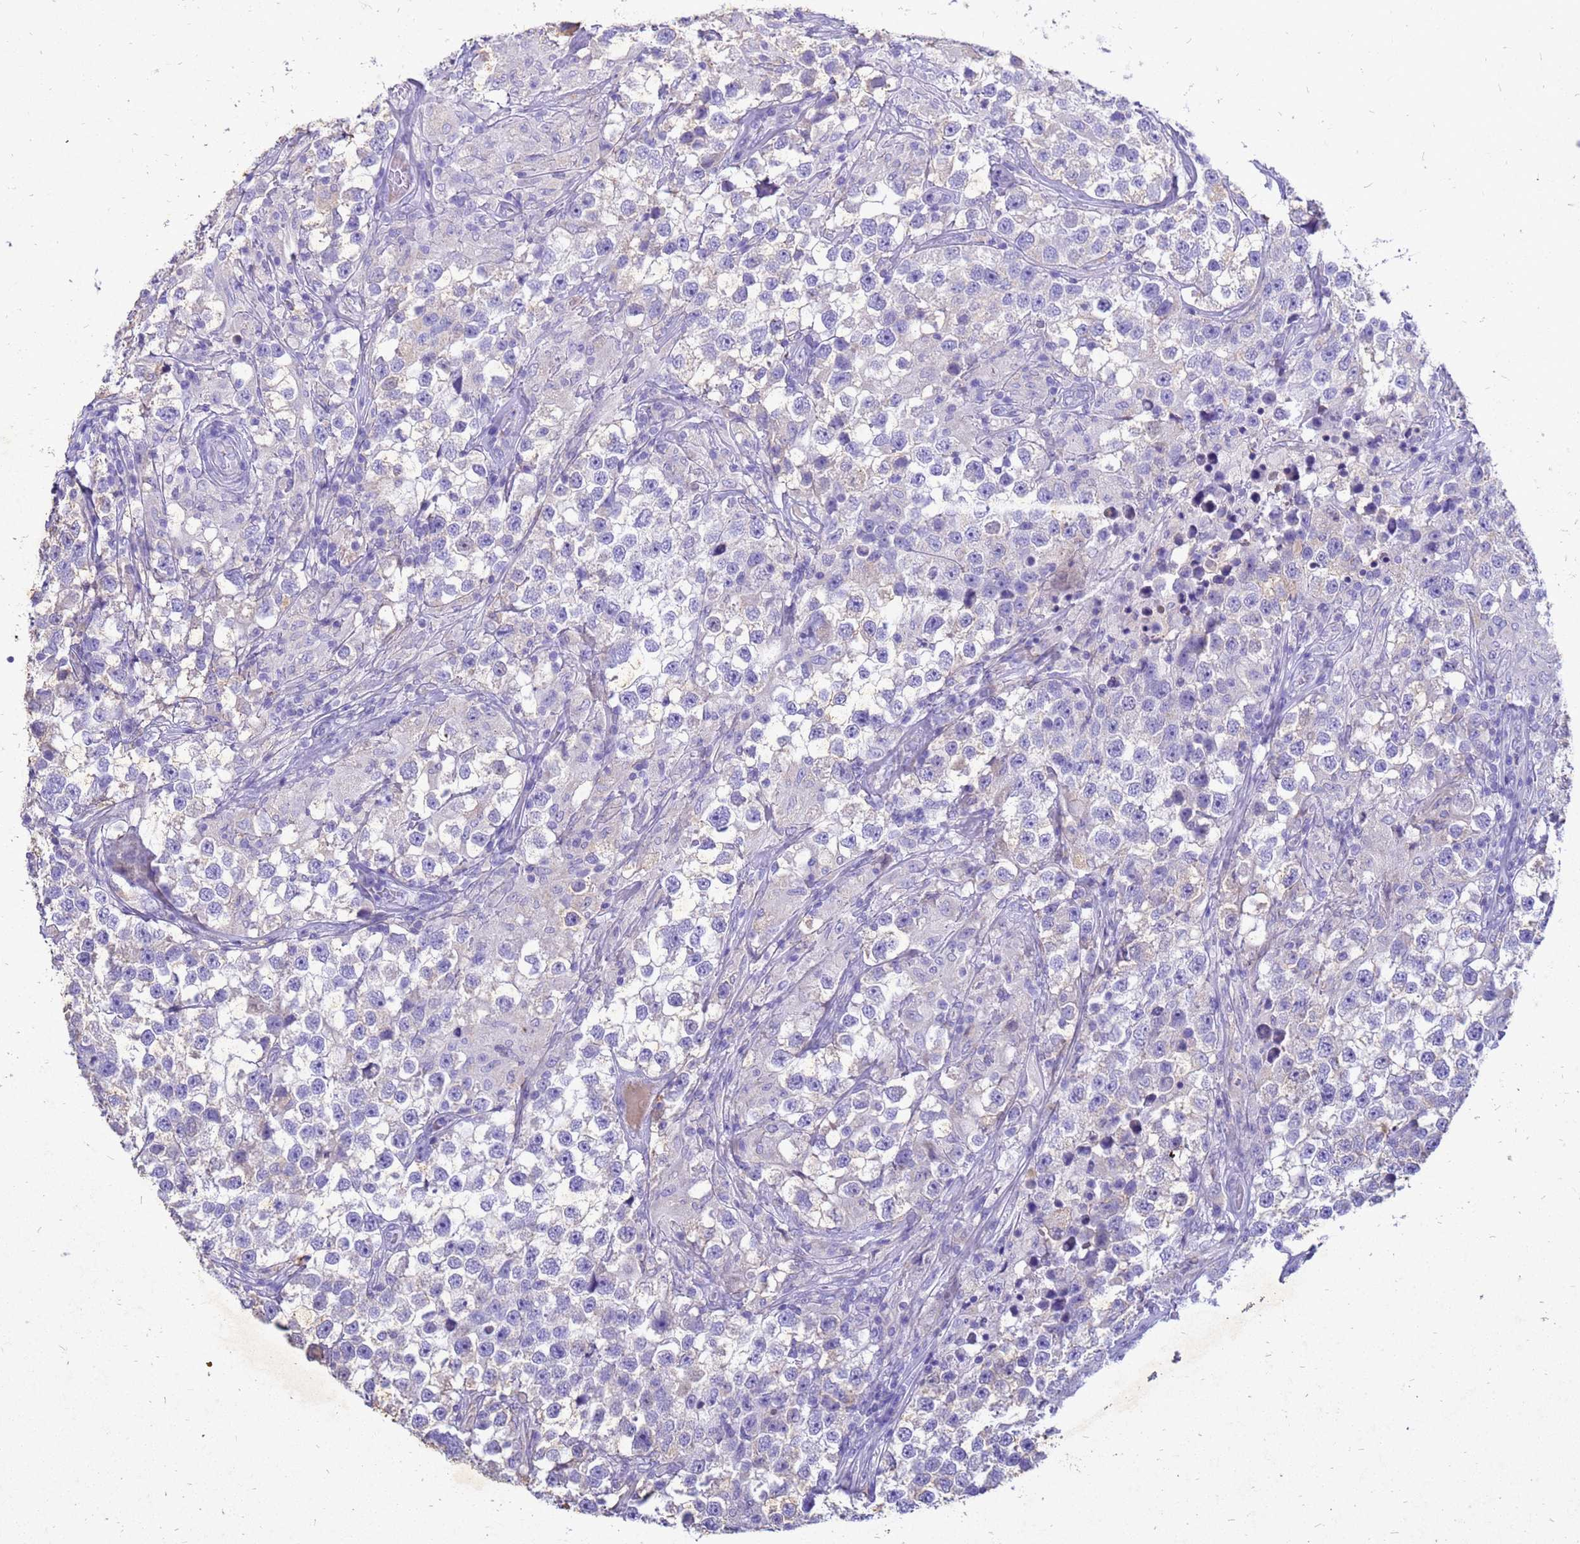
{"staining": {"intensity": "negative", "quantity": "none", "location": "none"}, "tissue": "testis cancer", "cell_type": "Tumor cells", "image_type": "cancer", "snomed": [{"axis": "morphology", "description": "Seminoma, NOS"}, {"axis": "topography", "description": "Testis"}], "caption": "An immunohistochemistry micrograph of seminoma (testis) is shown. There is no staining in tumor cells of seminoma (testis).", "gene": "AKR1C1", "patient": {"sex": "male", "age": 46}}